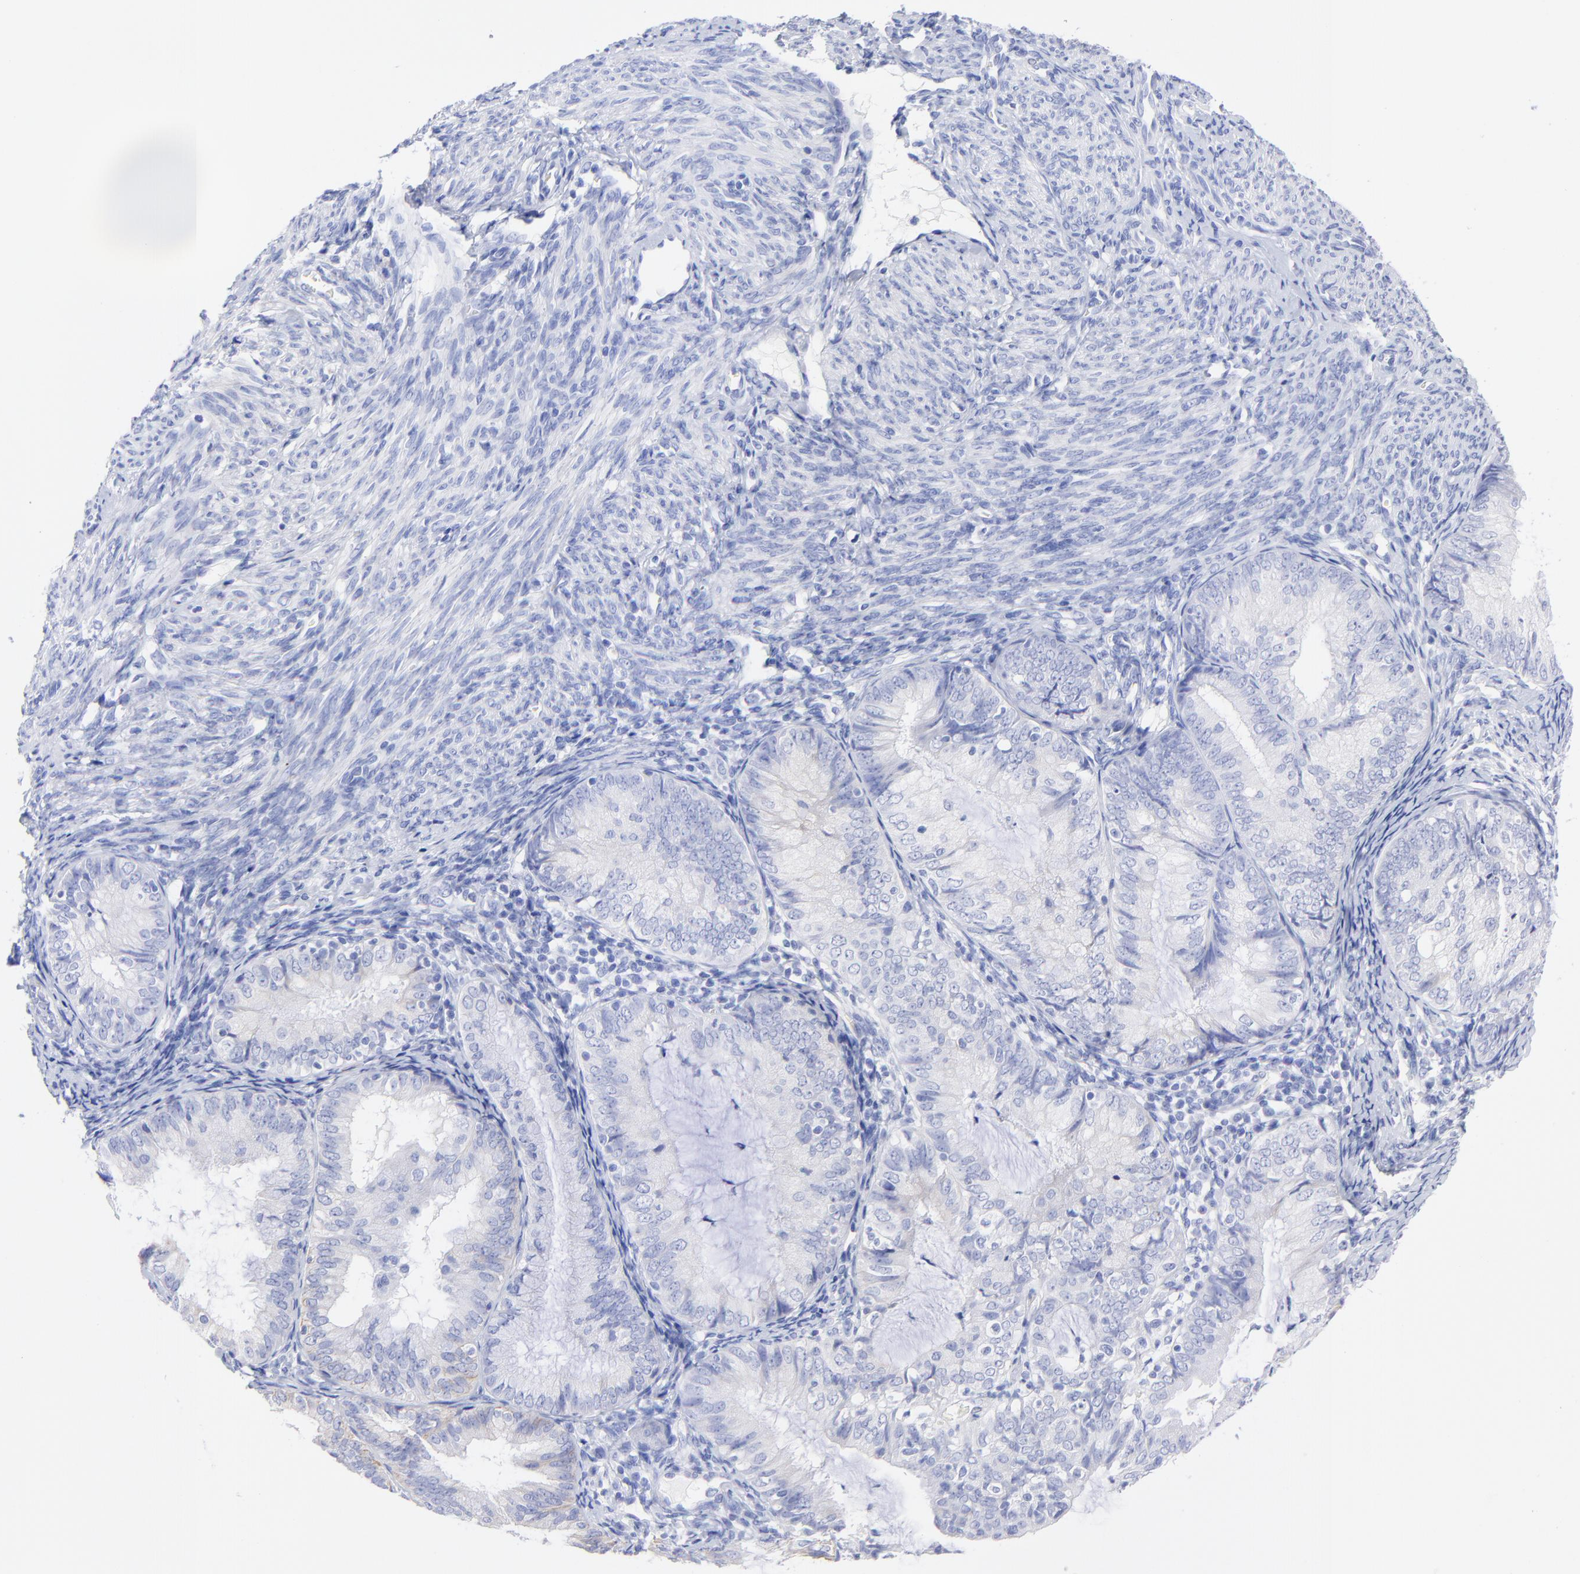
{"staining": {"intensity": "negative", "quantity": "none", "location": "none"}, "tissue": "endometrial cancer", "cell_type": "Tumor cells", "image_type": "cancer", "snomed": [{"axis": "morphology", "description": "Adenocarcinoma, NOS"}, {"axis": "topography", "description": "Endometrium"}], "caption": "Endometrial cancer (adenocarcinoma) was stained to show a protein in brown. There is no significant positivity in tumor cells.", "gene": "C1QTNF6", "patient": {"sex": "female", "age": 66}}